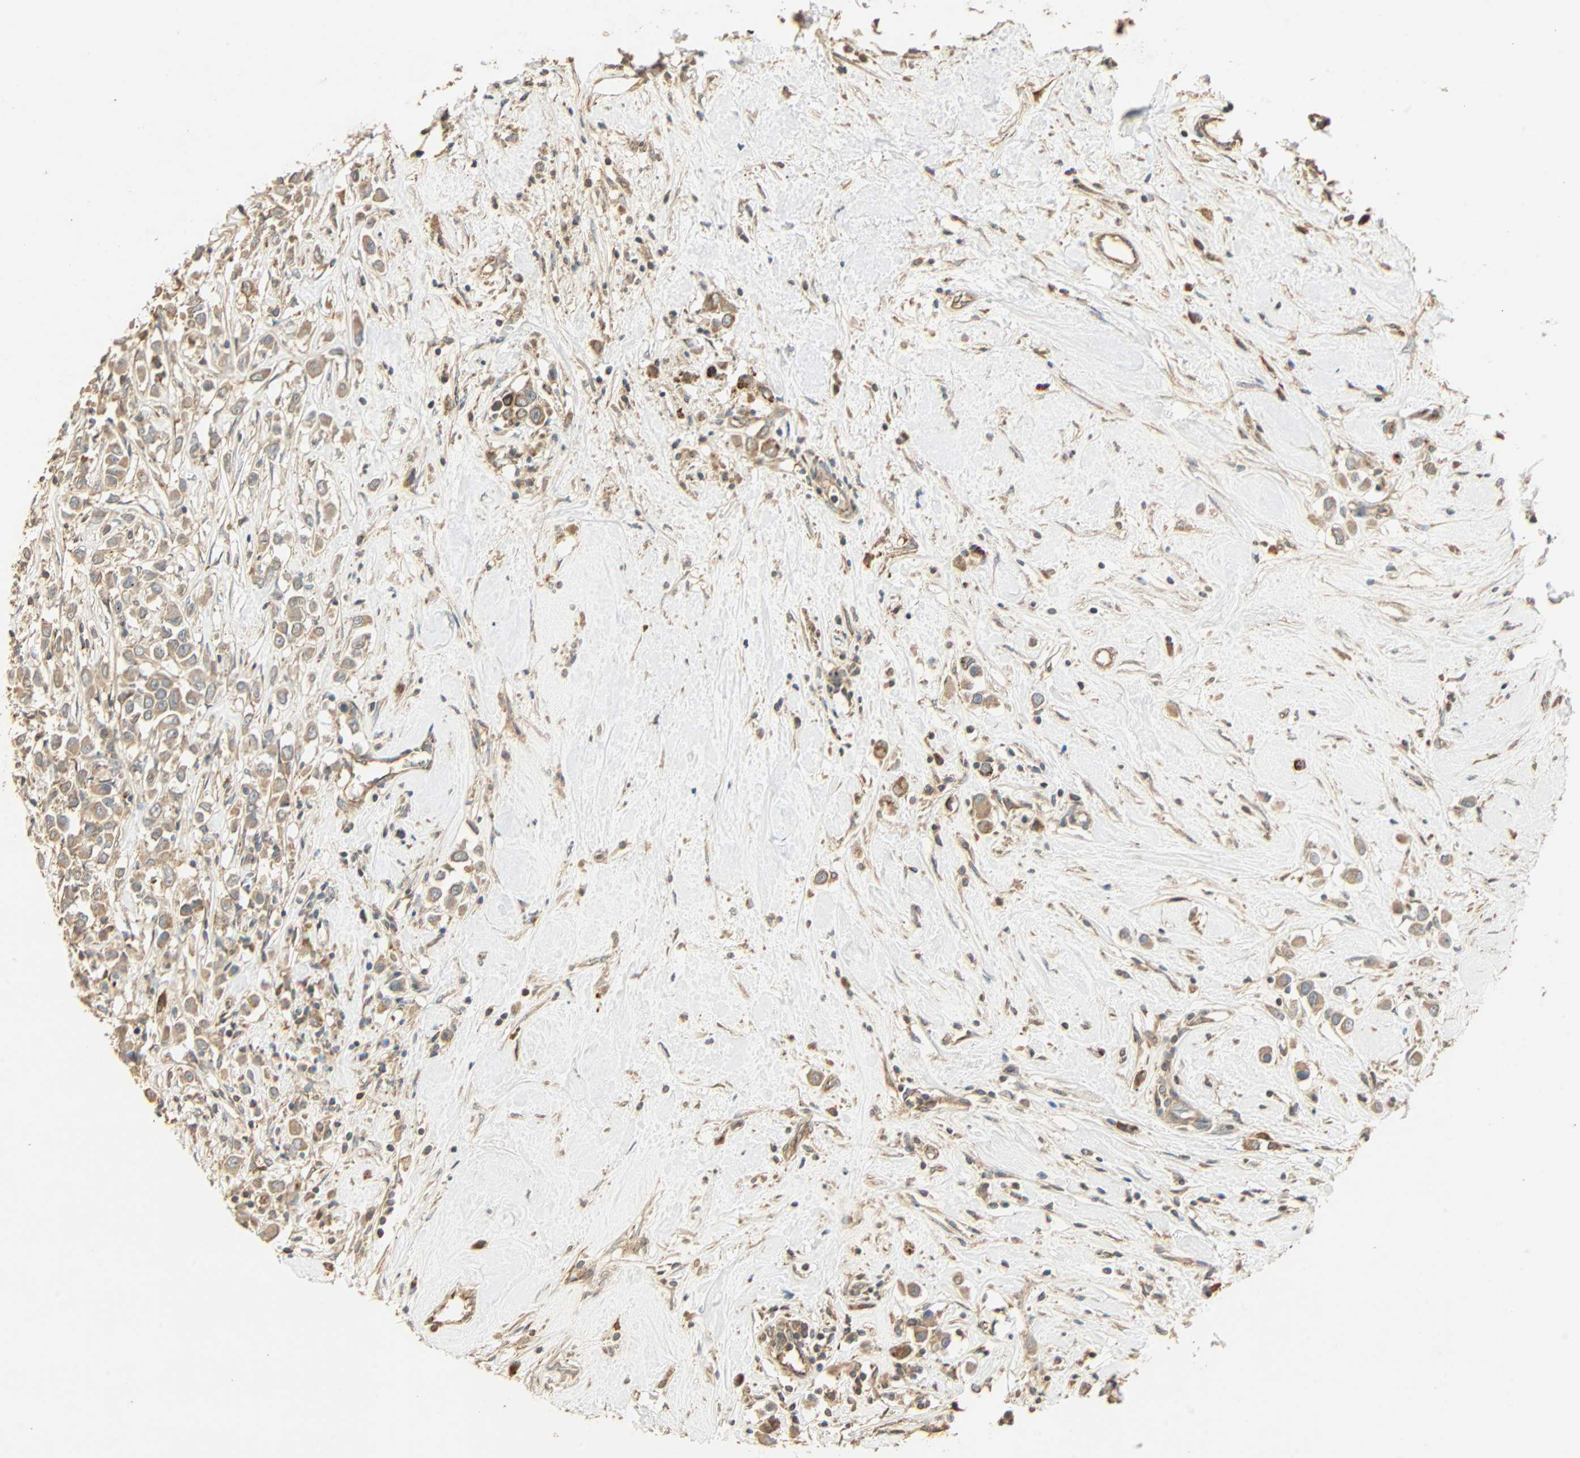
{"staining": {"intensity": "weak", "quantity": ">75%", "location": "cytoplasmic/membranous"}, "tissue": "breast cancer", "cell_type": "Tumor cells", "image_type": "cancer", "snomed": [{"axis": "morphology", "description": "Duct carcinoma"}, {"axis": "topography", "description": "Breast"}], "caption": "Human infiltrating ductal carcinoma (breast) stained with a protein marker demonstrates weak staining in tumor cells.", "gene": "GALK1", "patient": {"sex": "female", "age": 61}}